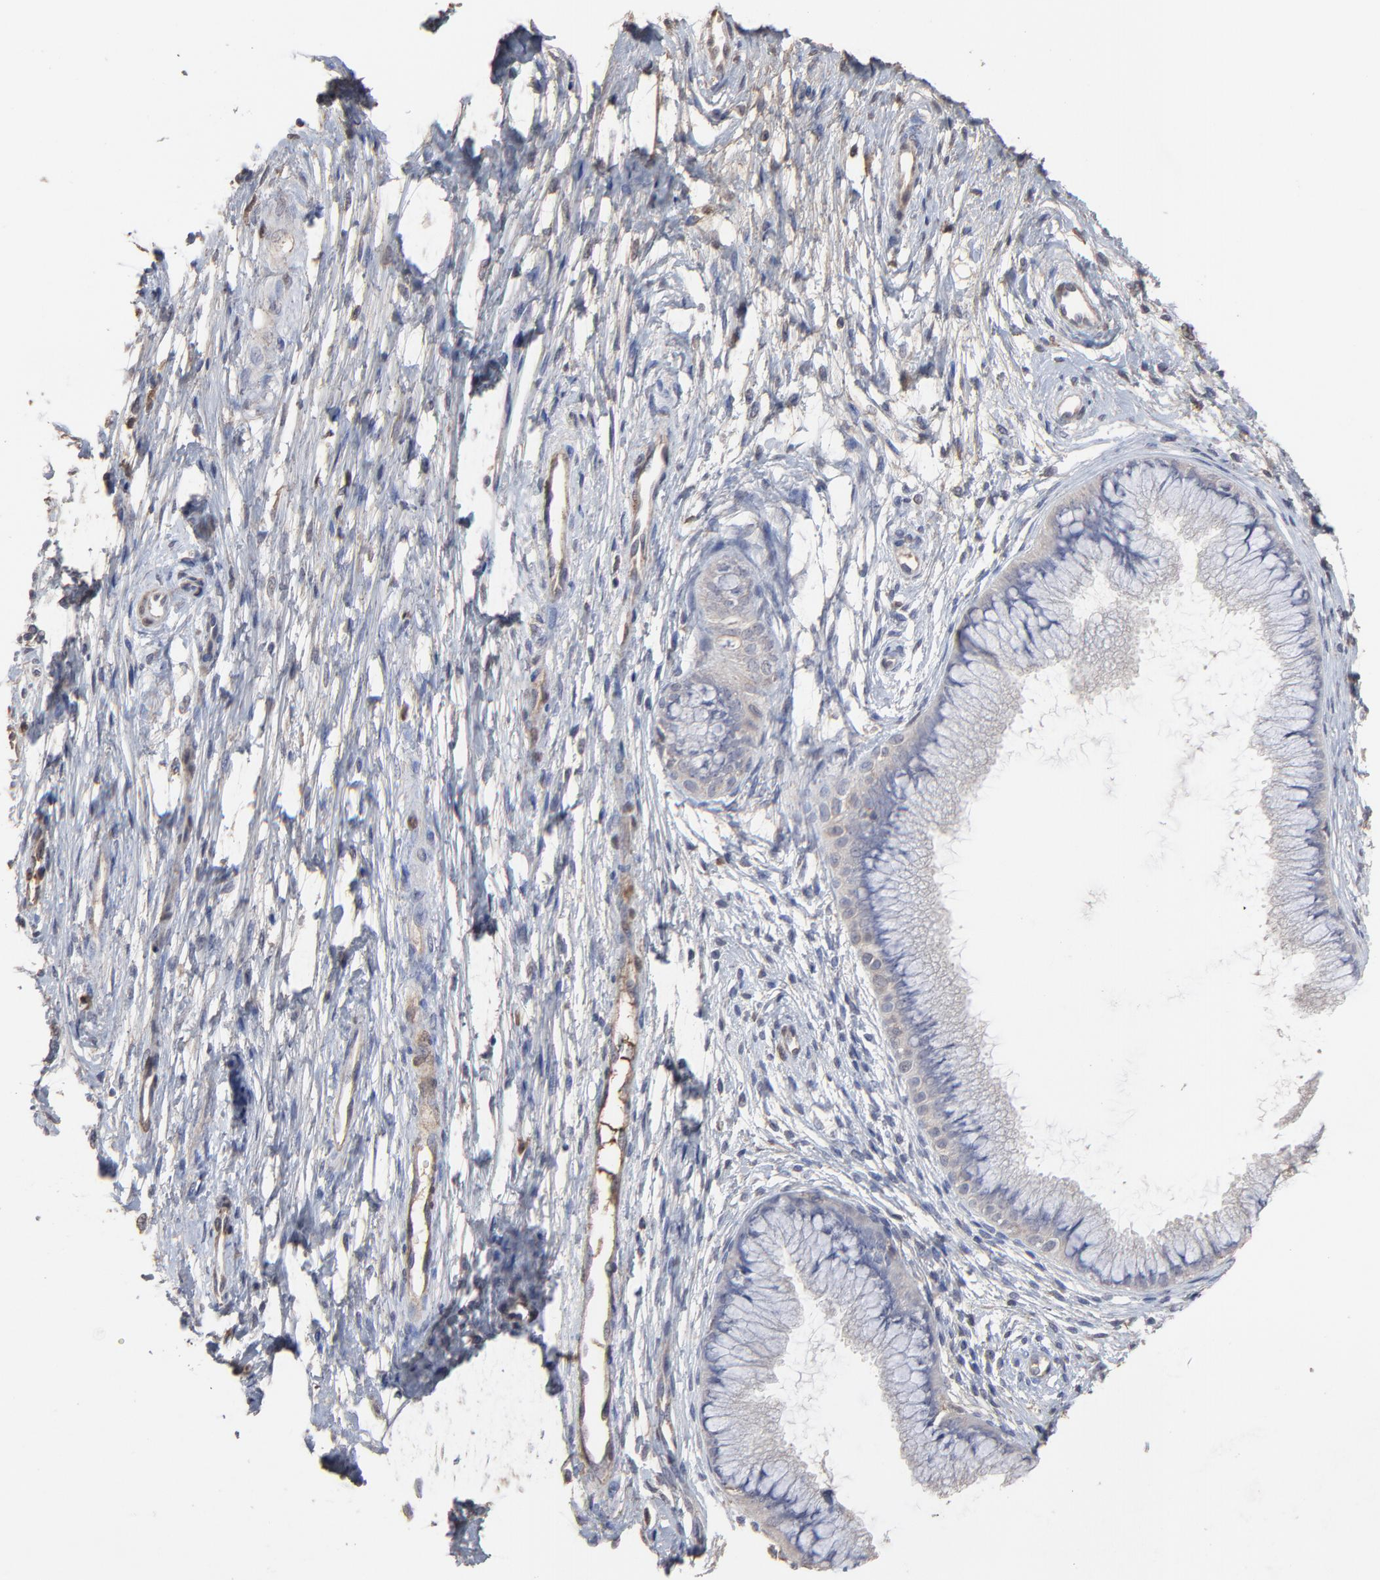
{"staining": {"intensity": "negative", "quantity": "none", "location": "none"}, "tissue": "cervix", "cell_type": "Glandular cells", "image_type": "normal", "snomed": [{"axis": "morphology", "description": "Normal tissue, NOS"}, {"axis": "topography", "description": "Cervix"}], "caption": "High magnification brightfield microscopy of normal cervix stained with DAB (brown) and counterstained with hematoxylin (blue): glandular cells show no significant positivity. (Immunohistochemistry, brightfield microscopy, high magnification).", "gene": "VPREB3", "patient": {"sex": "female", "age": 39}}